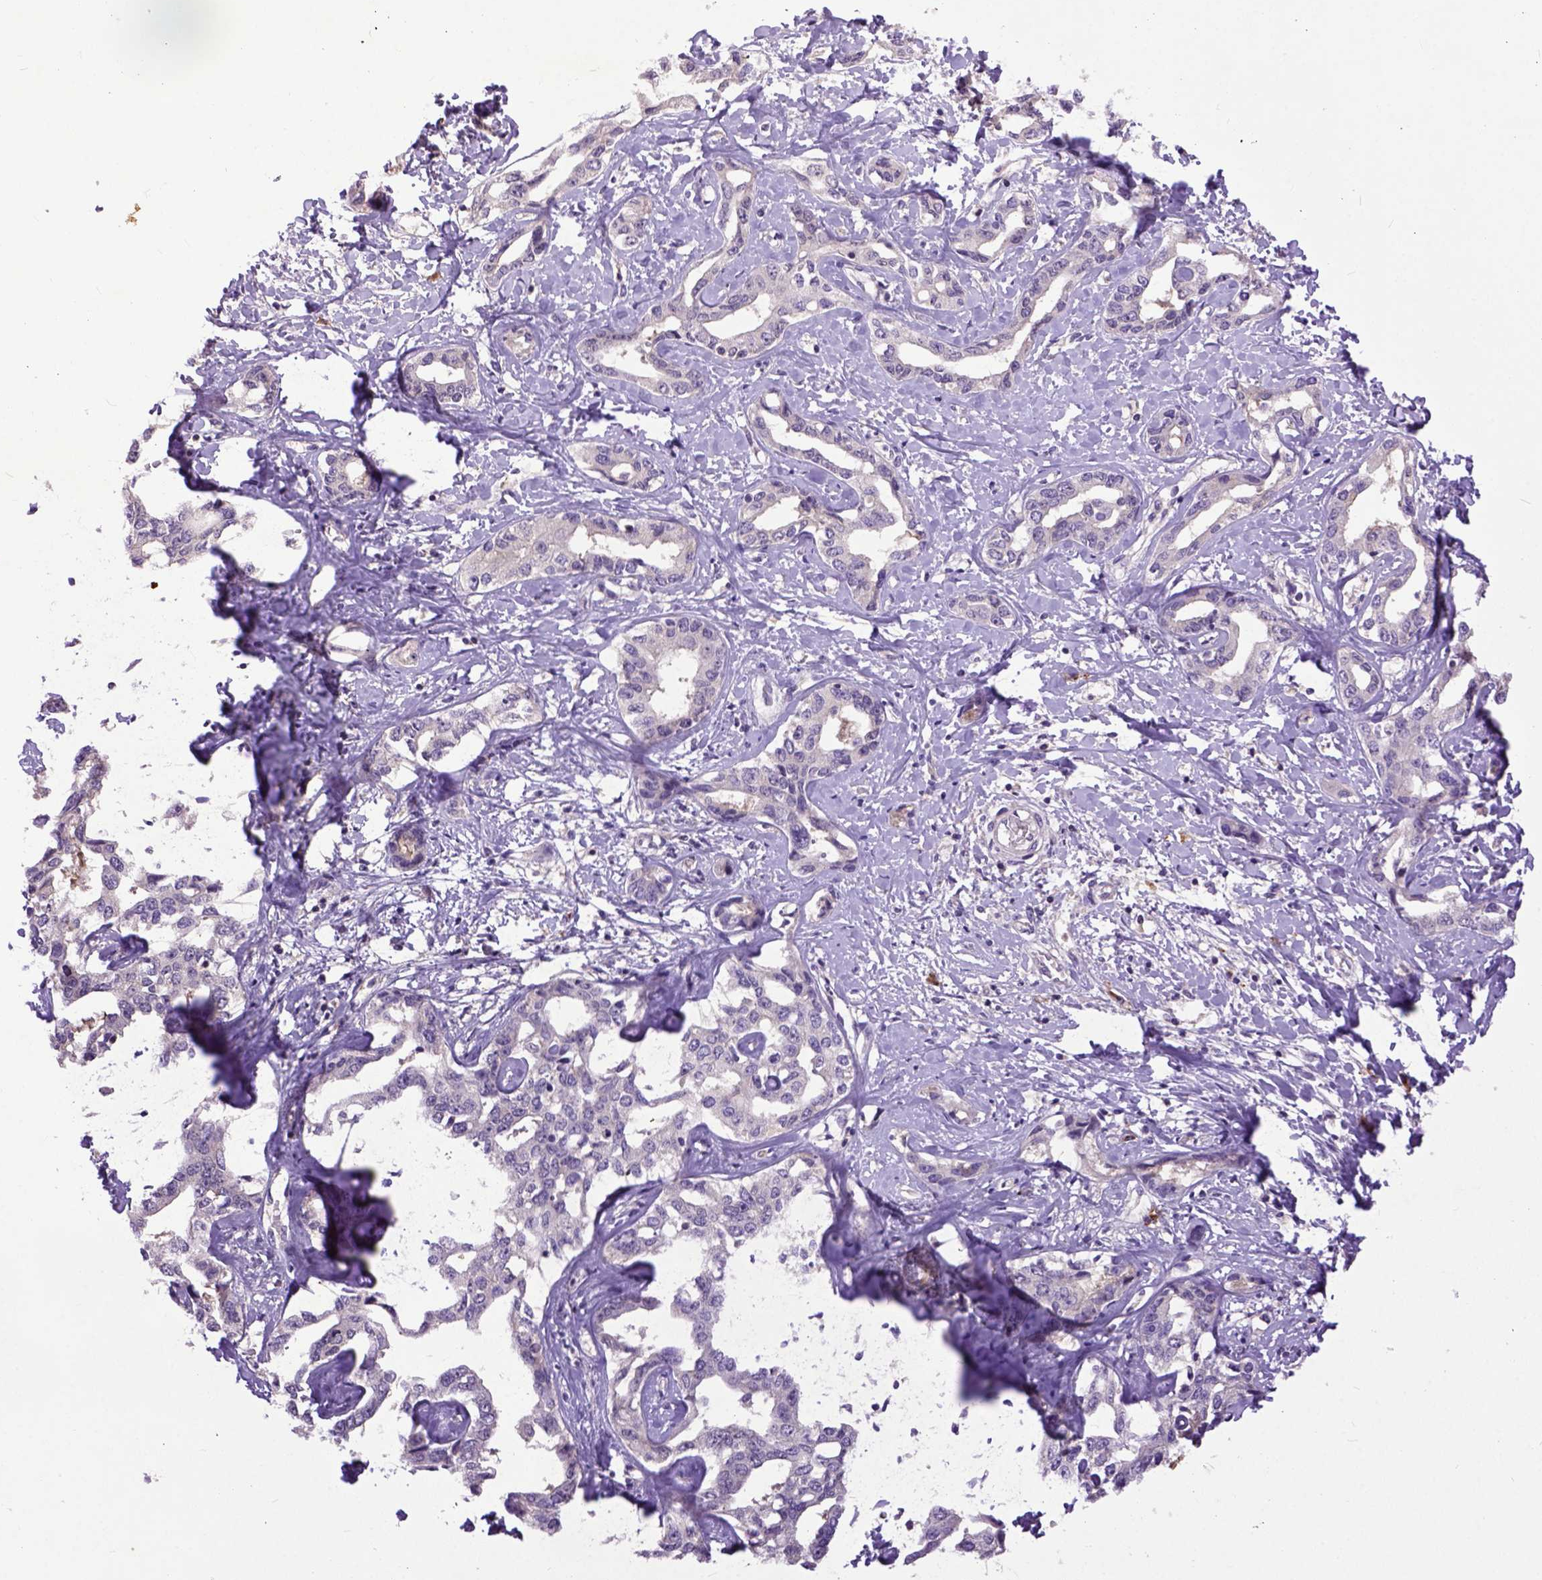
{"staining": {"intensity": "negative", "quantity": "none", "location": "none"}, "tissue": "liver cancer", "cell_type": "Tumor cells", "image_type": "cancer", "snomed": [{"axis": "morphology", "description": "Cholangiocarcinoma"}, {"axis": "topography", "description": "Liver"}], "caption": "An immunohistochemistry (IHC) micrograph of liver cholangiocarcinoma is shown. There is no staining in tumor cells of liver cholangiocarcinoma.", "gene": "CPNE1", "patient": {"sex": "male", "age": 59}}